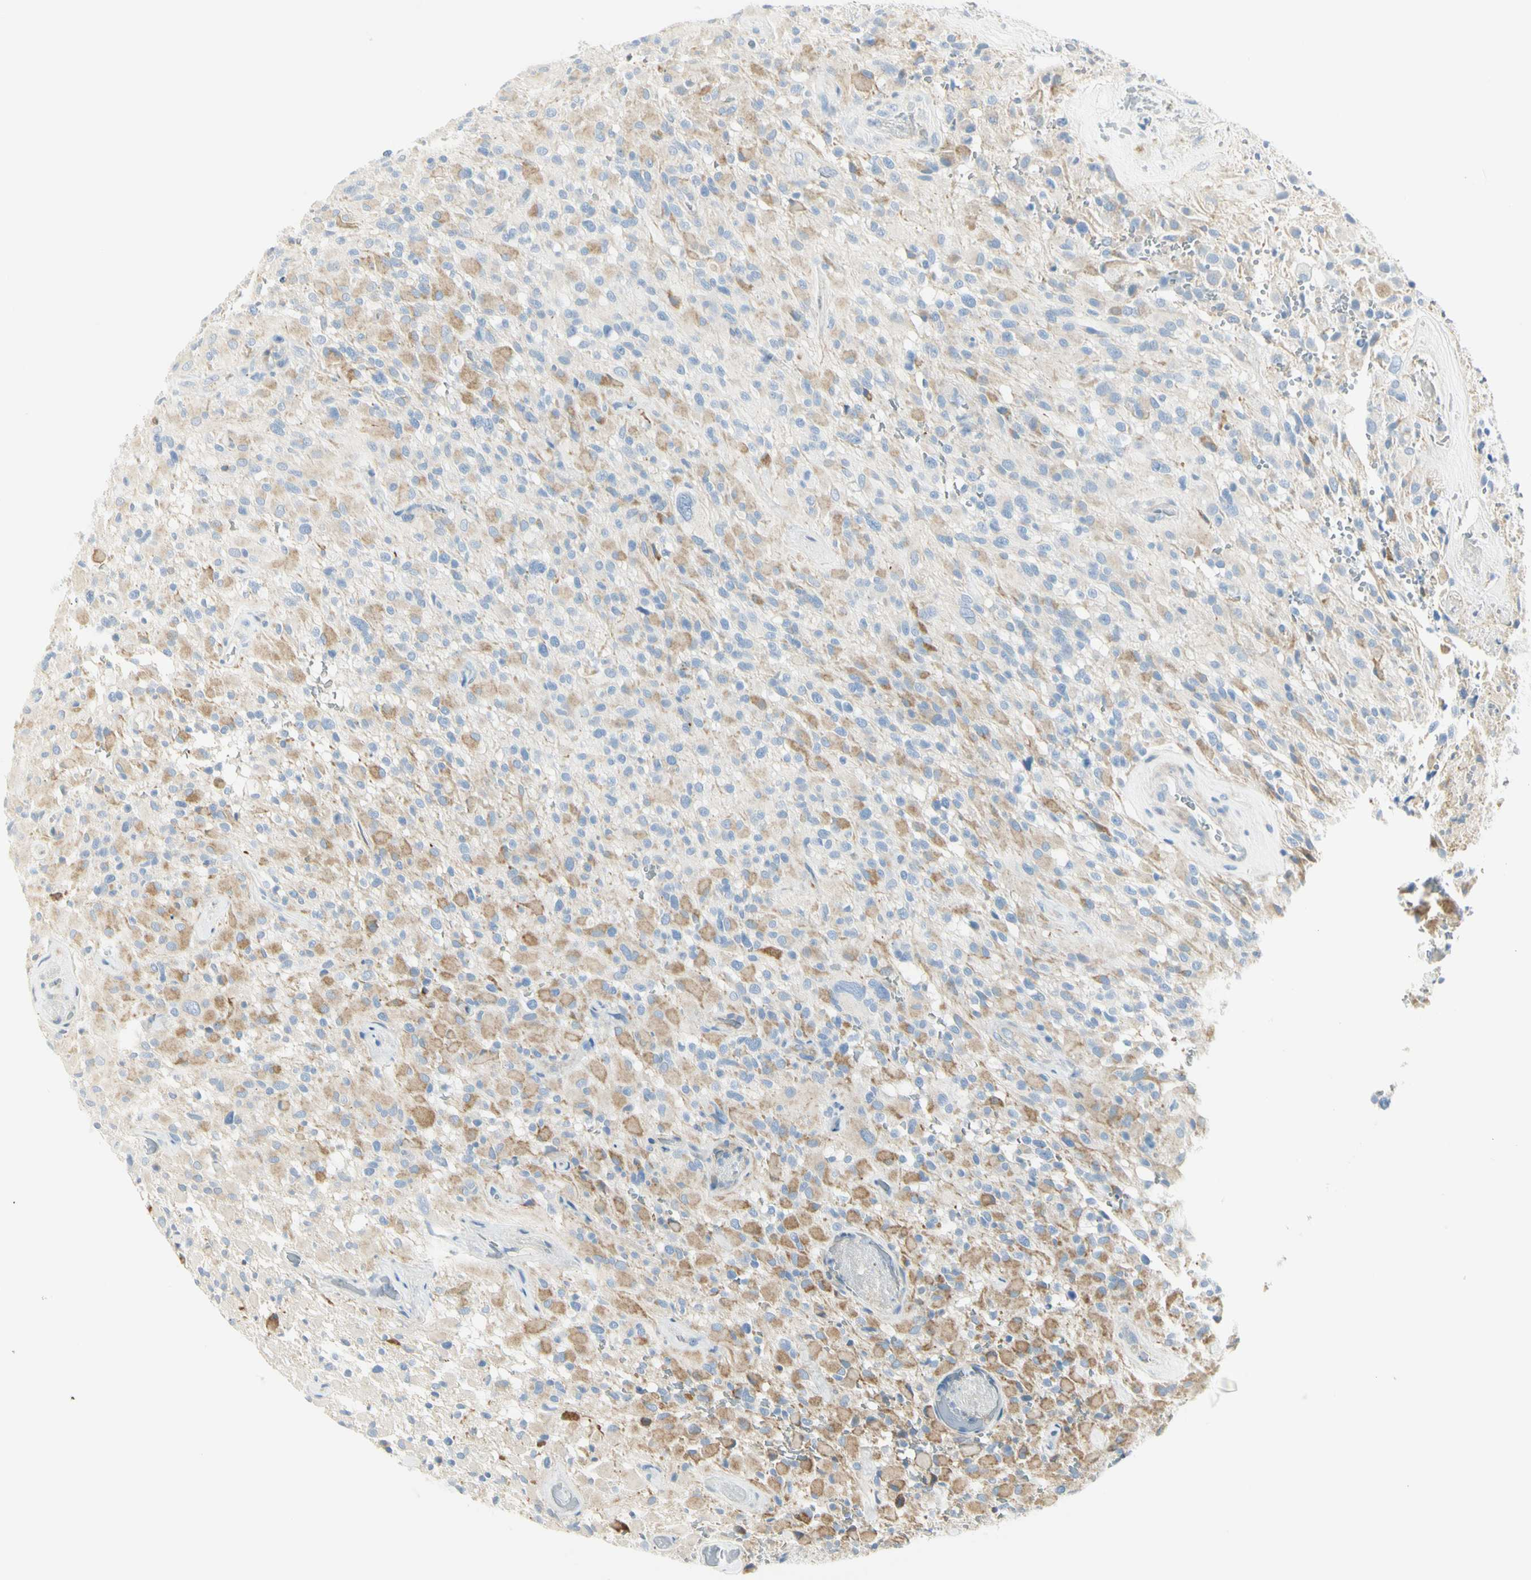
{"staining": {"intensity": "weak", "quantity": "25%-75%", "location": "cytoplasmic/membranous"}, "tissue": "glioma", "cell_type": "Tumor cells", "image_type": "cancer", "snomed": [{"axis": "morphology", "description": "Glioma, malignant, High grade"}, {"axis": "topography", "description": "Brain"}], "caption": "Immunohistochemistry (IHC) of glioma shows low levels of weak cytoplasmic/membranous positivity in approximately 25%-75% of tumor cells. Ihc stains the protein of interest in brown and the nuclei are stained blue.", "gene": "TNFSF11", "patient": {"sex": "male", "age": 71}}